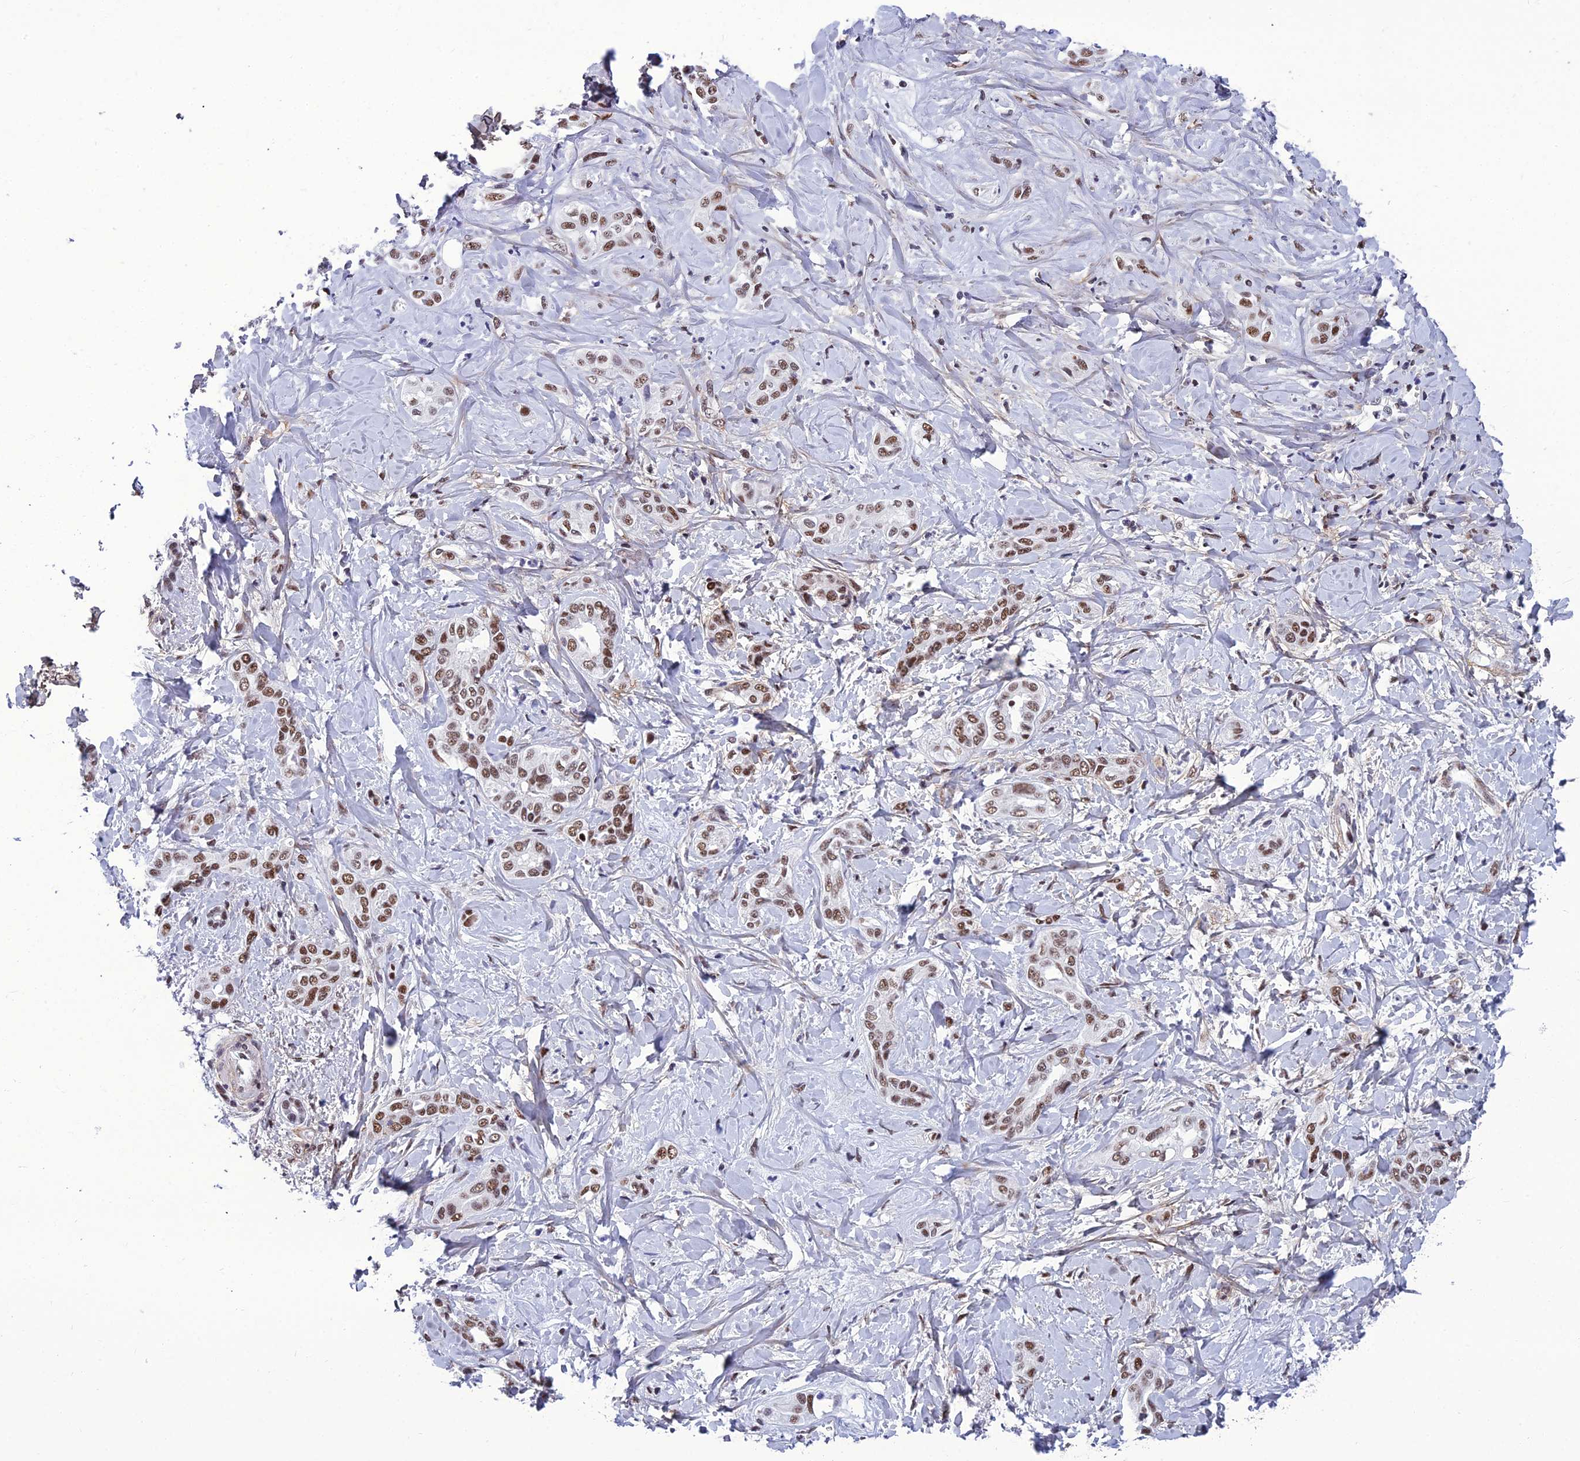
{"staining": {"intensity": "moderate", "quantity": ">75%", "location": "nuclear"}, "tissue": "liver cancer", "cell_type": "Tumor cells", "image_type": "cancer", "snomed": [{"axis": "morphology", "description": "Cholangiocarcinoma"}, {"axis": "topography", "description": "Liver"}], "caption": "Cholangiocarcinoma (liver) stained with a protein marker demonstrates moderate staining in tumor cells.", "gene": "RSRC1", "patient": {"sex": "female", "age": 77}}